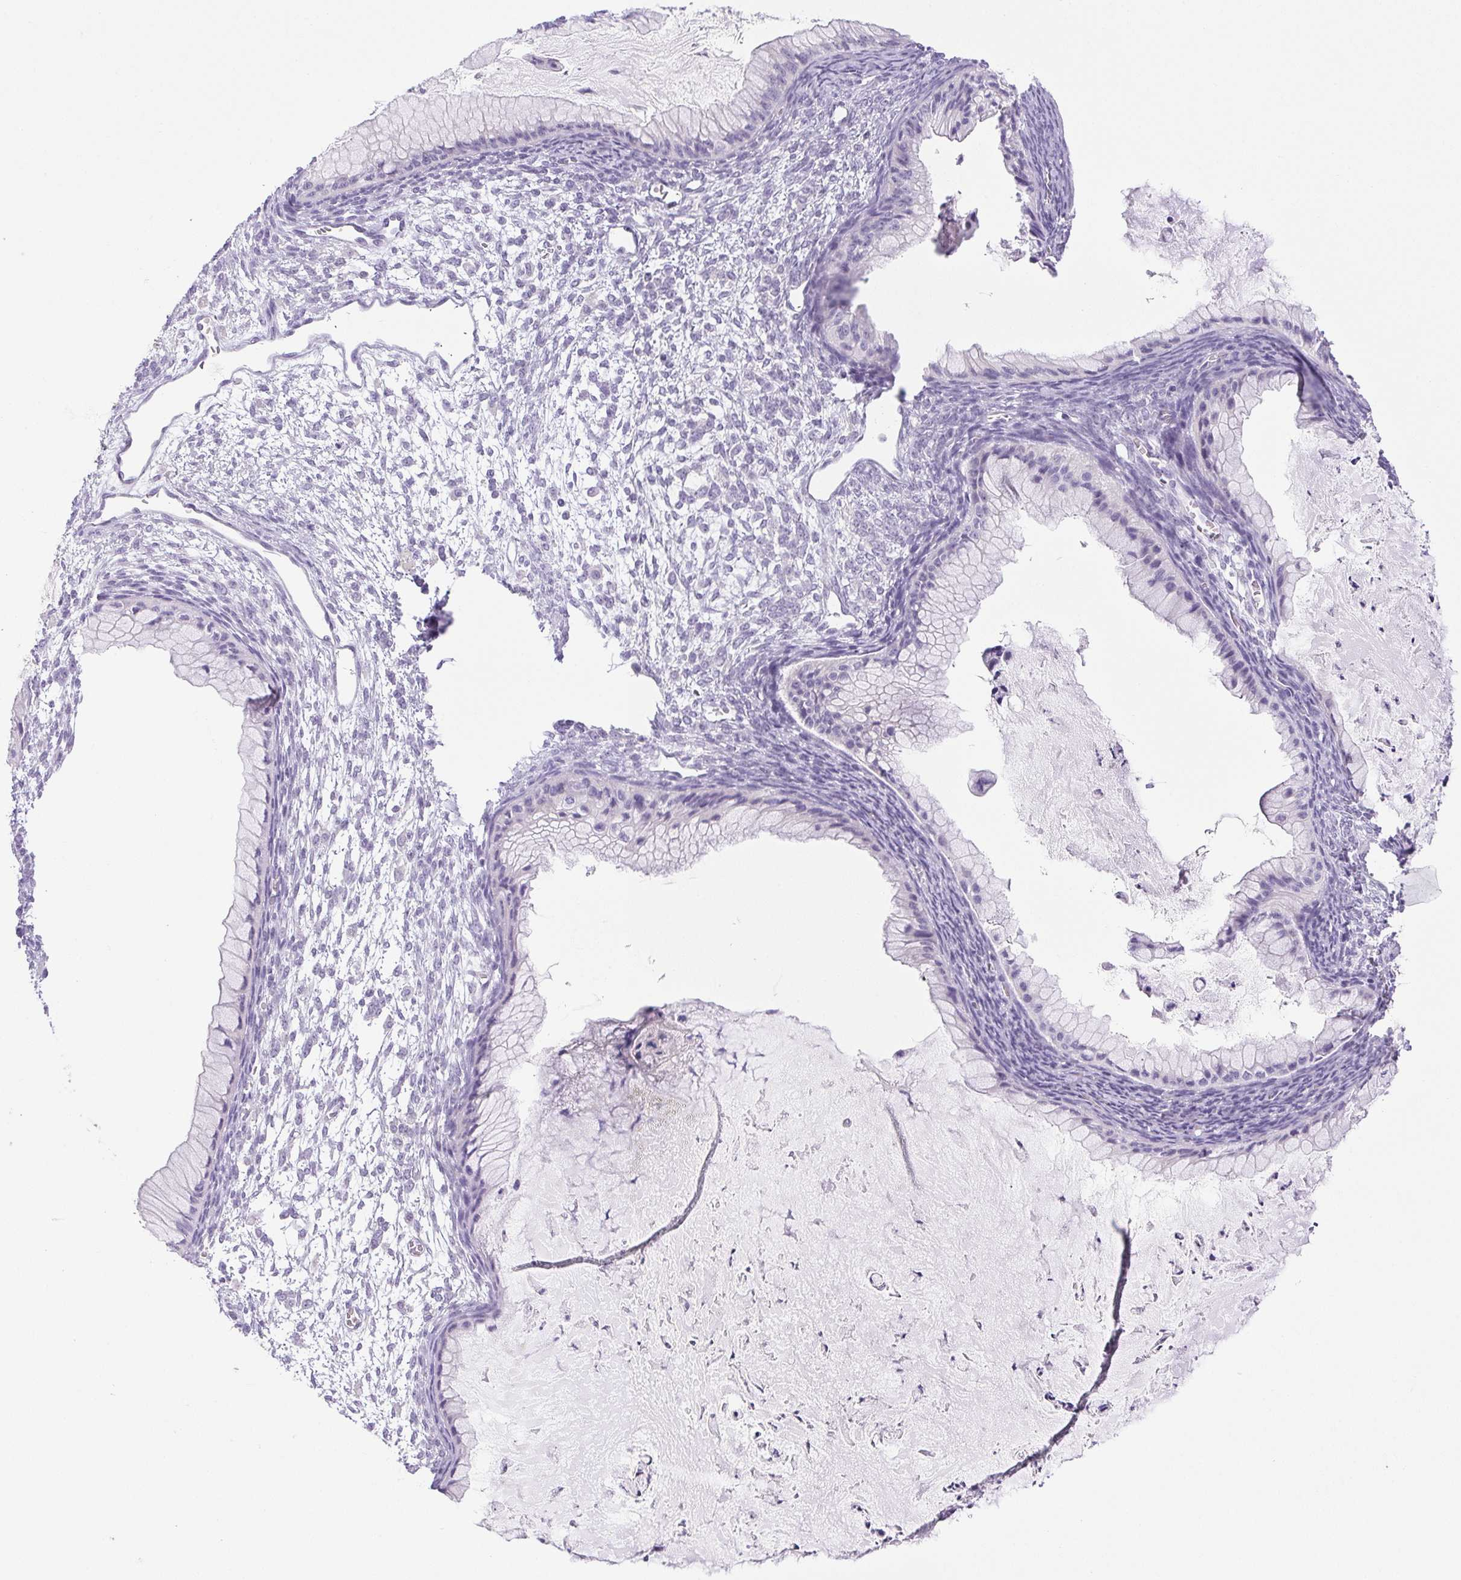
{"staining": {"intensity": "negative", "quantity": "none", "location": "none"}, "tissue": "ovarian cancer", "cell_type": "Tumor cells", "image_type": "cancer", "snomed": [{"axis": "morphology", "description": "Cystadenocarcinoma, mucinous, NOS"}, {"axis": "topography", "description": "Ovary"}], "caption": "A micrograph of mucinous cystadenocarcinoma (ovarian) stained for a protein demonstrates no brown staining in tumor cells.", "gene": "PAPPA2", "patient": {"sex": "female", "age": 72}}